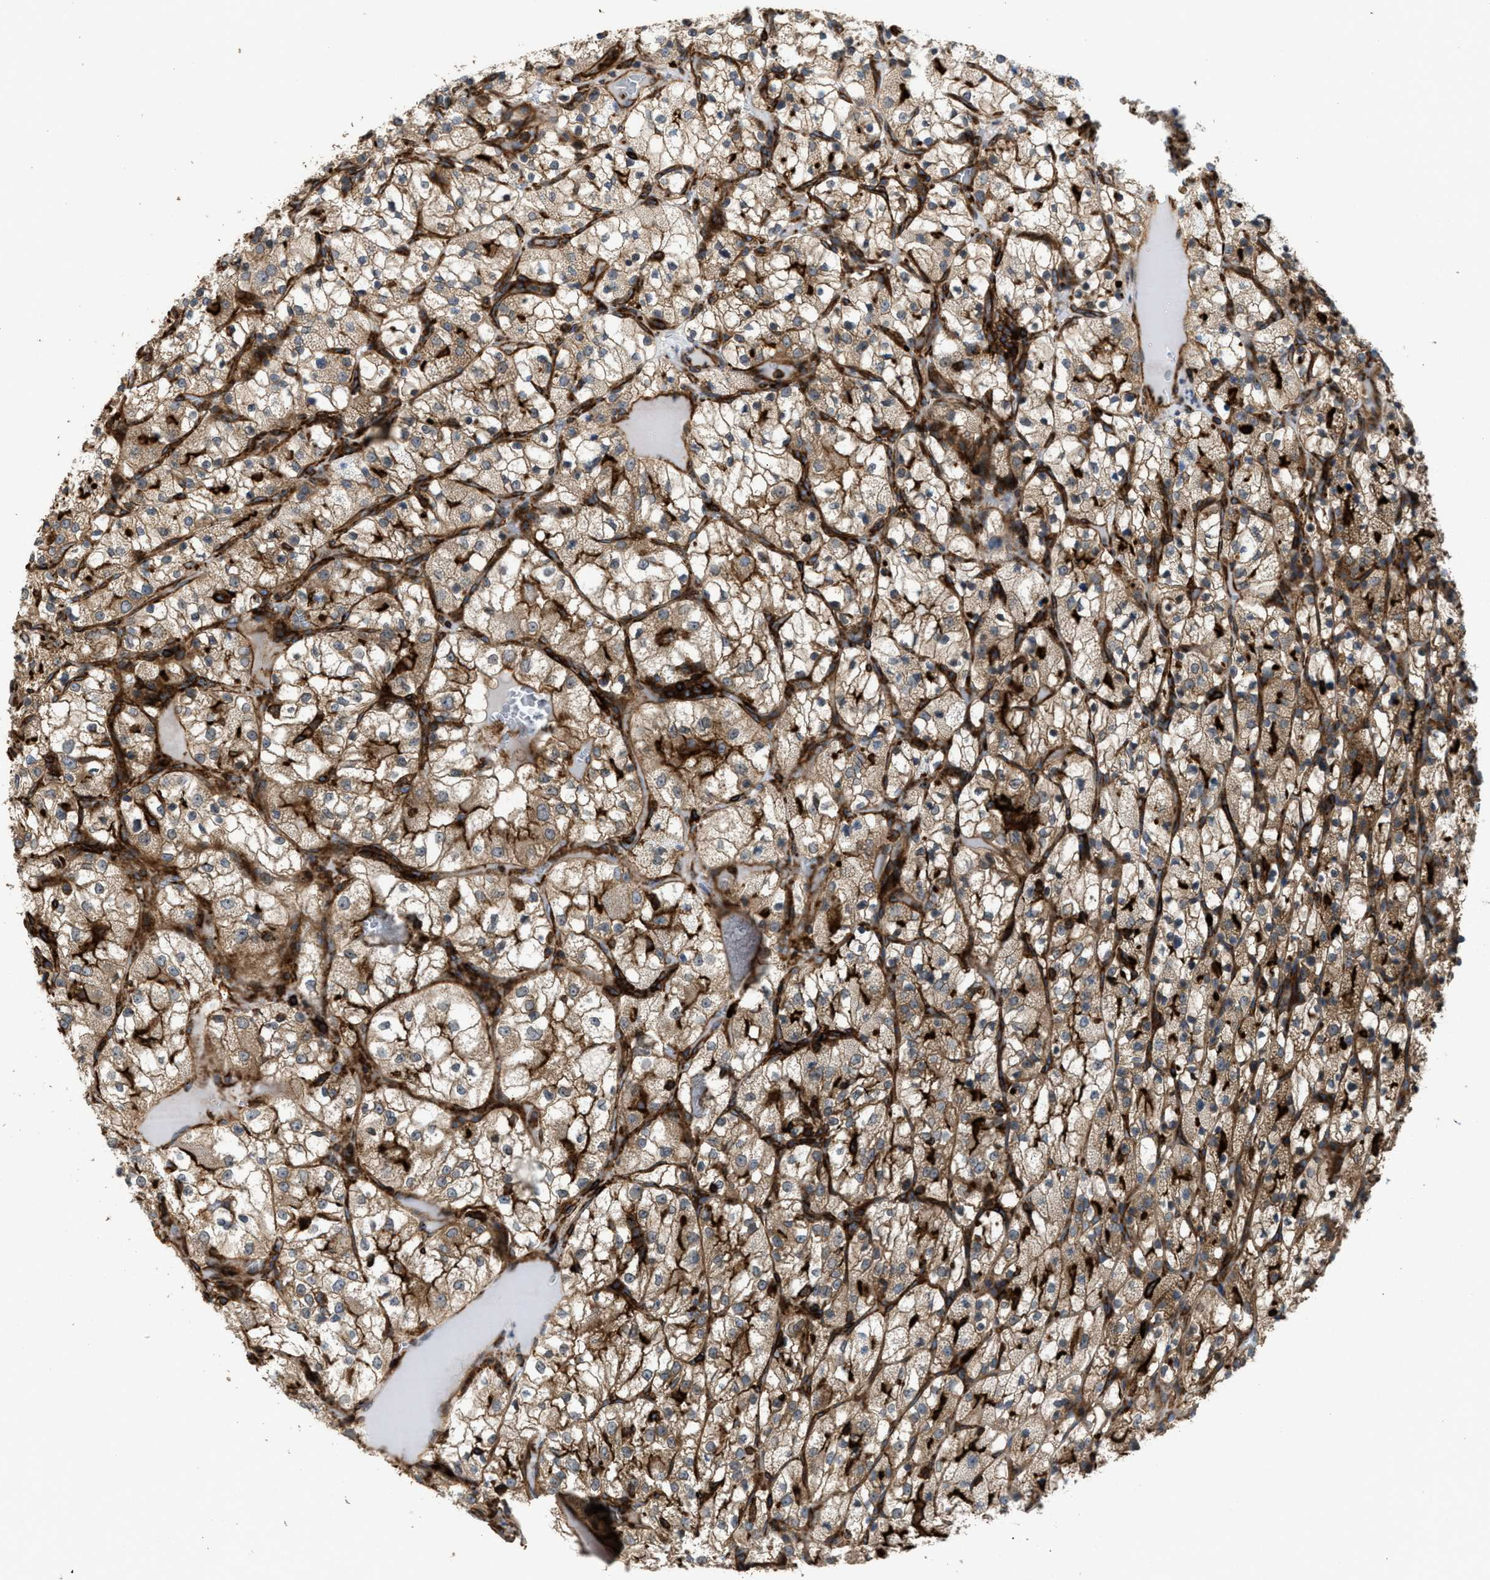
{"staining": {"intensity": "weak", "quantity": ">75%", "location": "cytoplasmic/membranous"}, "tissue": "renal cancer", "cell_type": "Tumor cells", "image_type": "cancer", "snomed": [{"axis": "morphology", "description": "Adenocarcinoma, NOS"}, {"axis": "topography", "description": "Kidney"}], "caption": "Protein staining of renal cancer (adenocarcinoma) tissue exhibits weak cytoplasmic/membranous staining in approximately >75% of tumor cells. (DAB (3,3'-diaminobenzidine) IHC with brightfield microscopy, high magnification).", "gene": "EGLN1", "patient": {"sex": "female", "age": 69}}